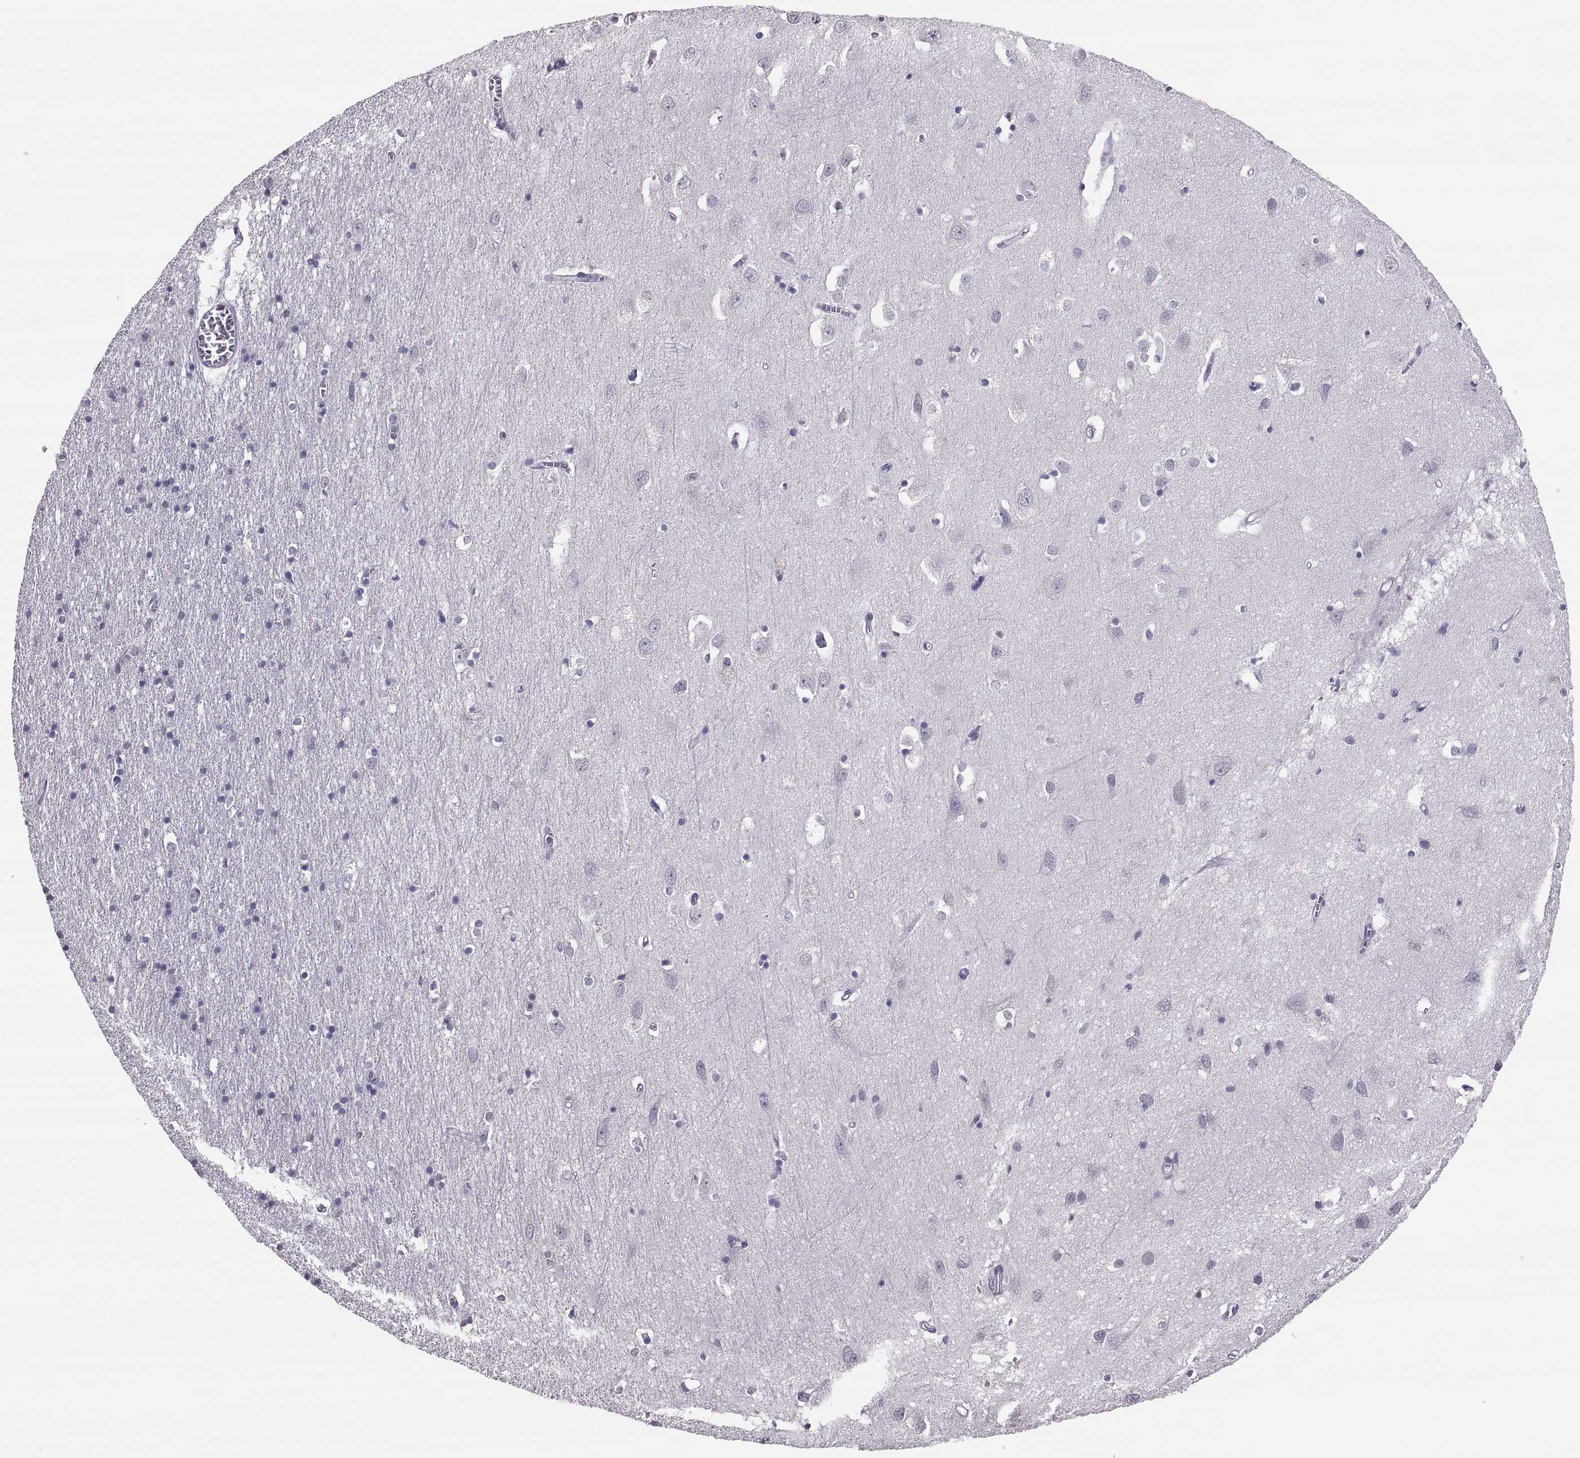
{"staining": {"intensity": "negative", "quantity": "none", "location": "none"}, "tissue": "cerebral cortex", "cell_type": "Endothelial cells", "image_type": "normal", "snomed": [{"axis": "morphology", "description": "Normal tissue, NOS"}, {"axis": "topography", "description": "Cerebral cortex"}], "caption": "Image shows no protein expression in endothelial cells of normal cerebral cortex. Brightfield microscopy of immunohistochemistry (IHC) stained with DAB (3,3'-diaminobenzidine) (brown) and hematoxylin (blue), captured at high magnification.", "gene": "IGSF1", "patient": {"sex": "male", "age": 70}}